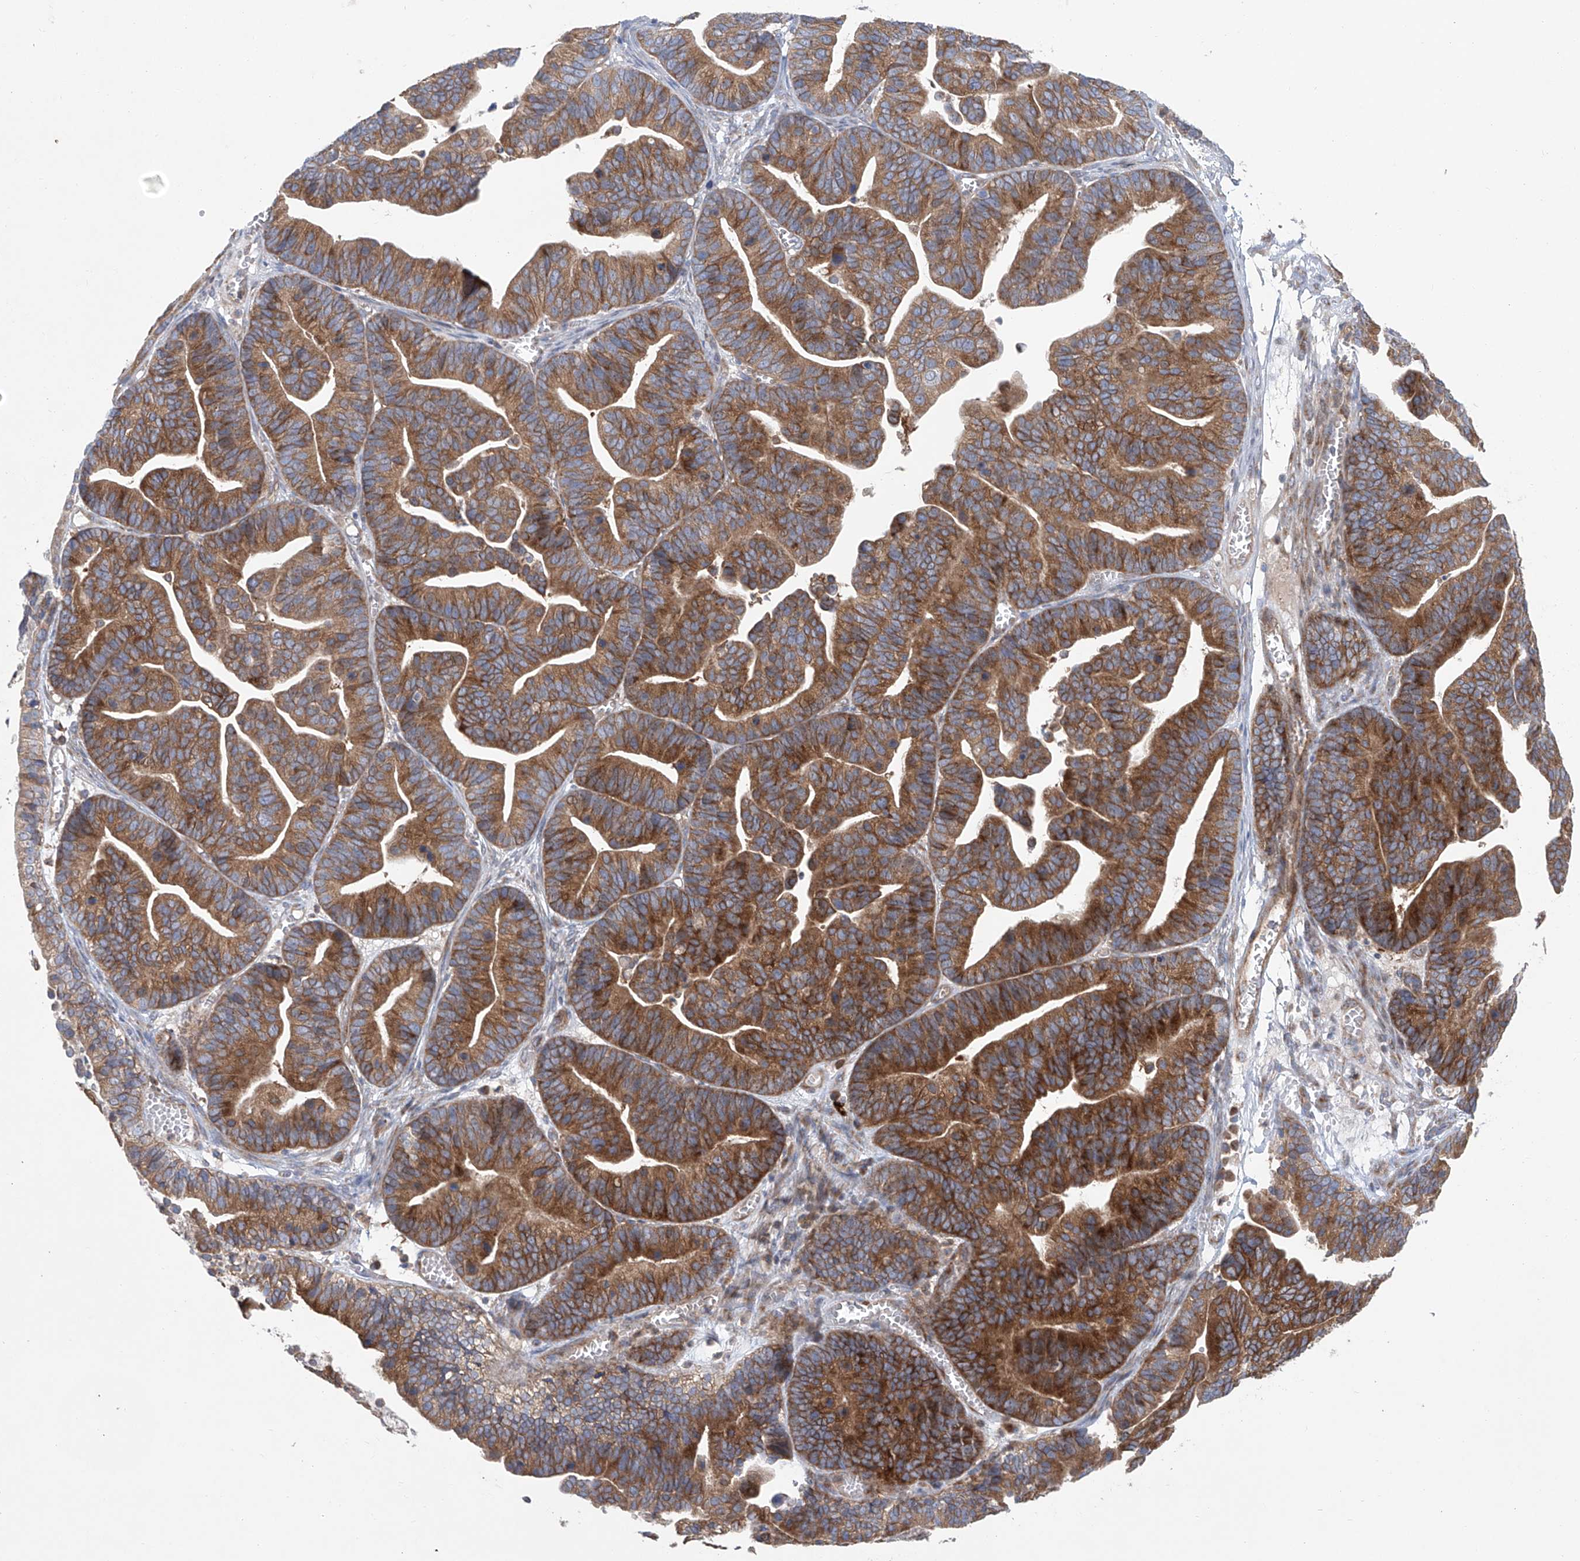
{"staining": {"intensity": "moderate", "quantity": ">75%", "location": "cytoplasmic/membranous"}, "tissue": "ovarian cancer", "cell_type": "Tumor cells", "image_type": "cancer", "snomed": [{"axis": "morphology", "description": "Cystadenocarcinoma, serous, NOS"}, {"axis": "topography", "description": "Ovary"}], "caption": "This photomicrograph demonstrates immunohistochemistry (IHC) staining of ovarian cancer (serous cystadenocarcinoma), with medium moderate cytoplasmic/membranous positivity in approximately >75% of tumor cells.", "gene": "KLC4", "patient": {"sex": "female", "age": 56}}